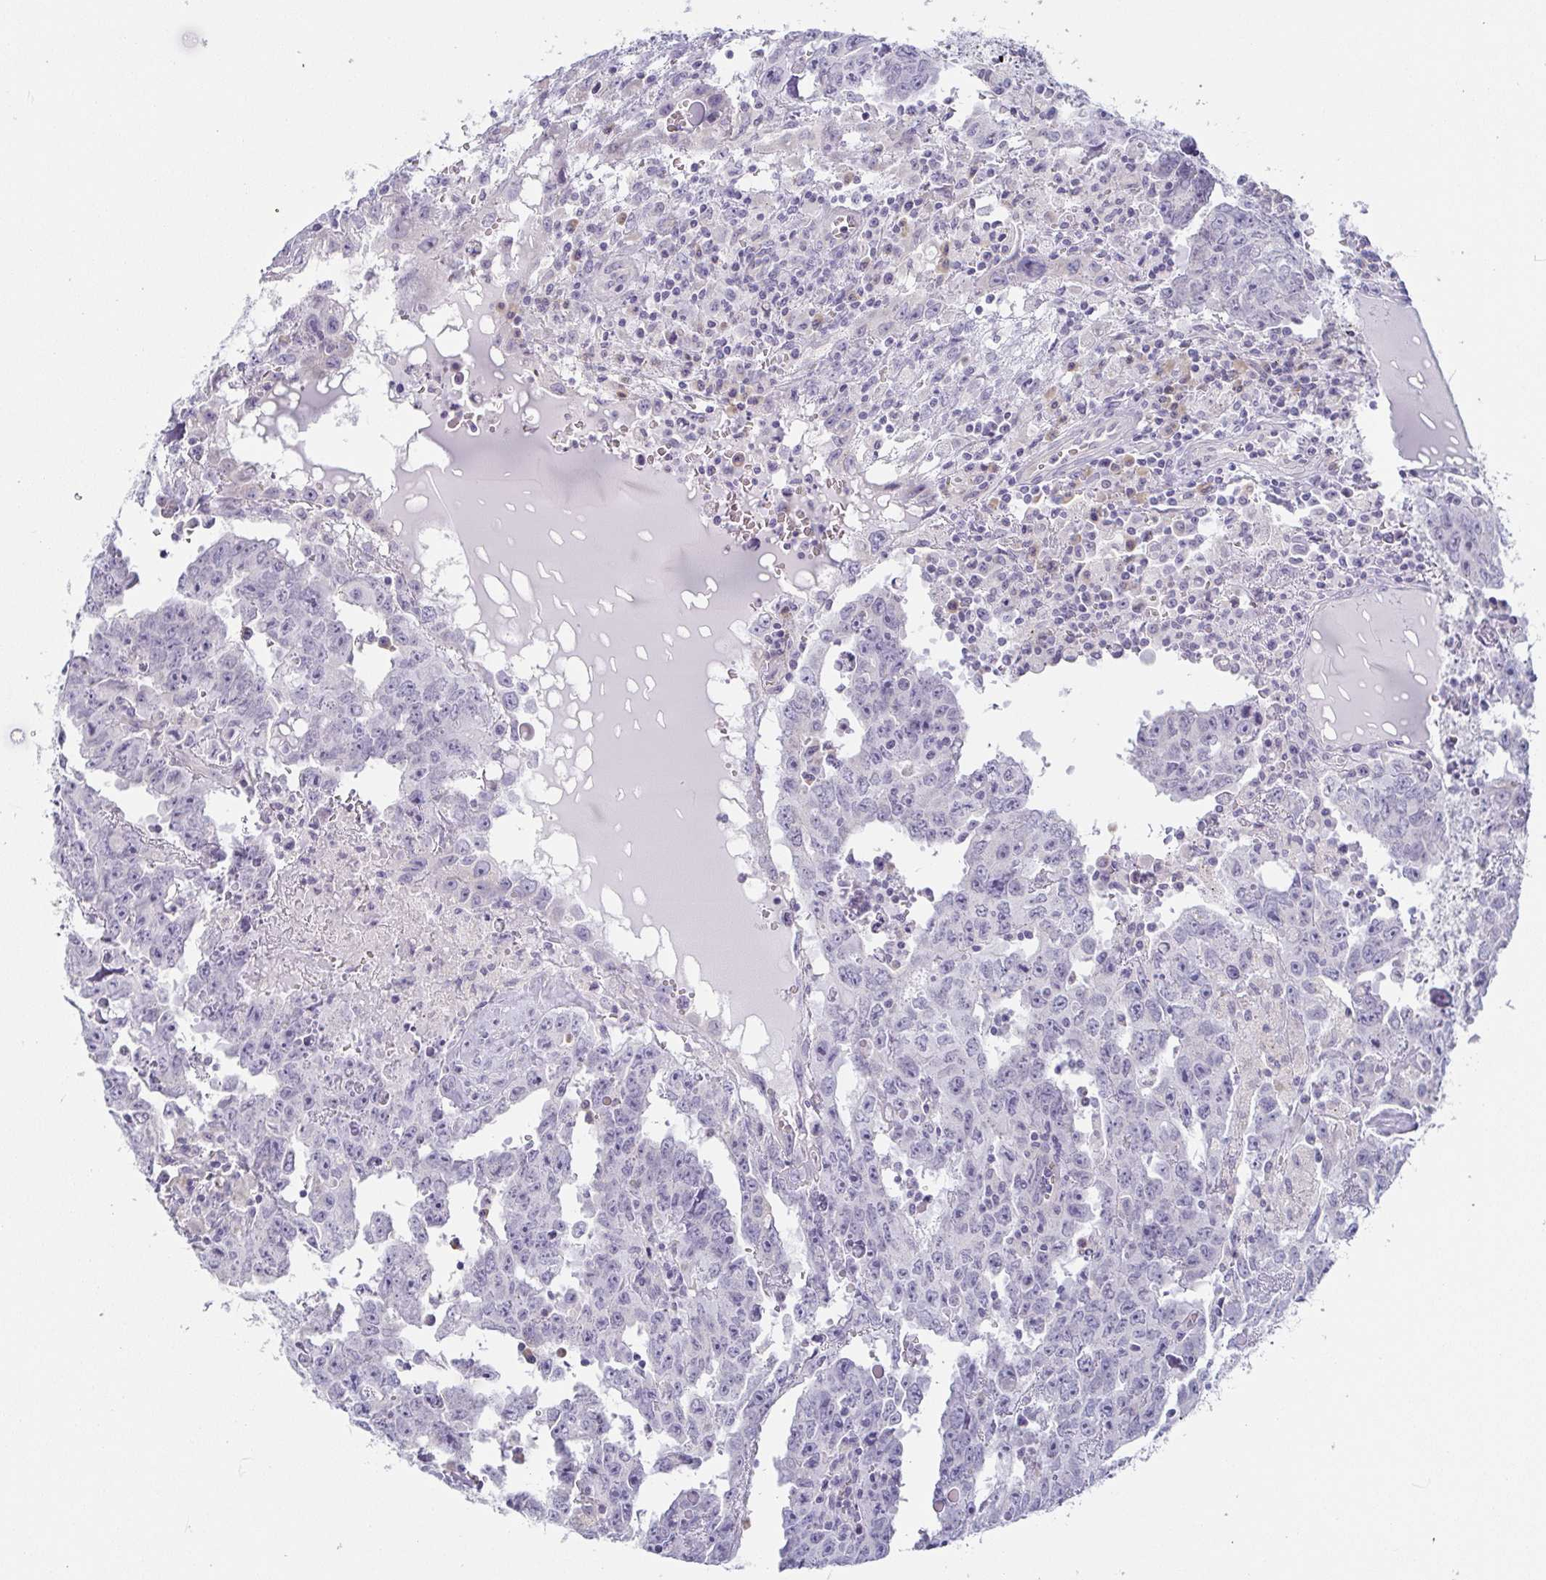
{"staining": {"intensity": "negative", "quantity": "none", "location": "none"}, "tissue": "testis cancer", "cell_type": "Tumor cells", "image_type": "cancer", "snomed": [{"axis": "morphology", "description": "Carcinoma, Embryonal, NOS"}, {"axis": "topography", "description": "Testis"}], "caption": "This micrograph is of testis cancer (embryonal carcinoma) stained with IHC to label a protein in brown with the nuclei are counter-stained blue. There is no expression in tumor cells.", "gene": "PRR27", "patient": {"sex": "male", "age": 22}}